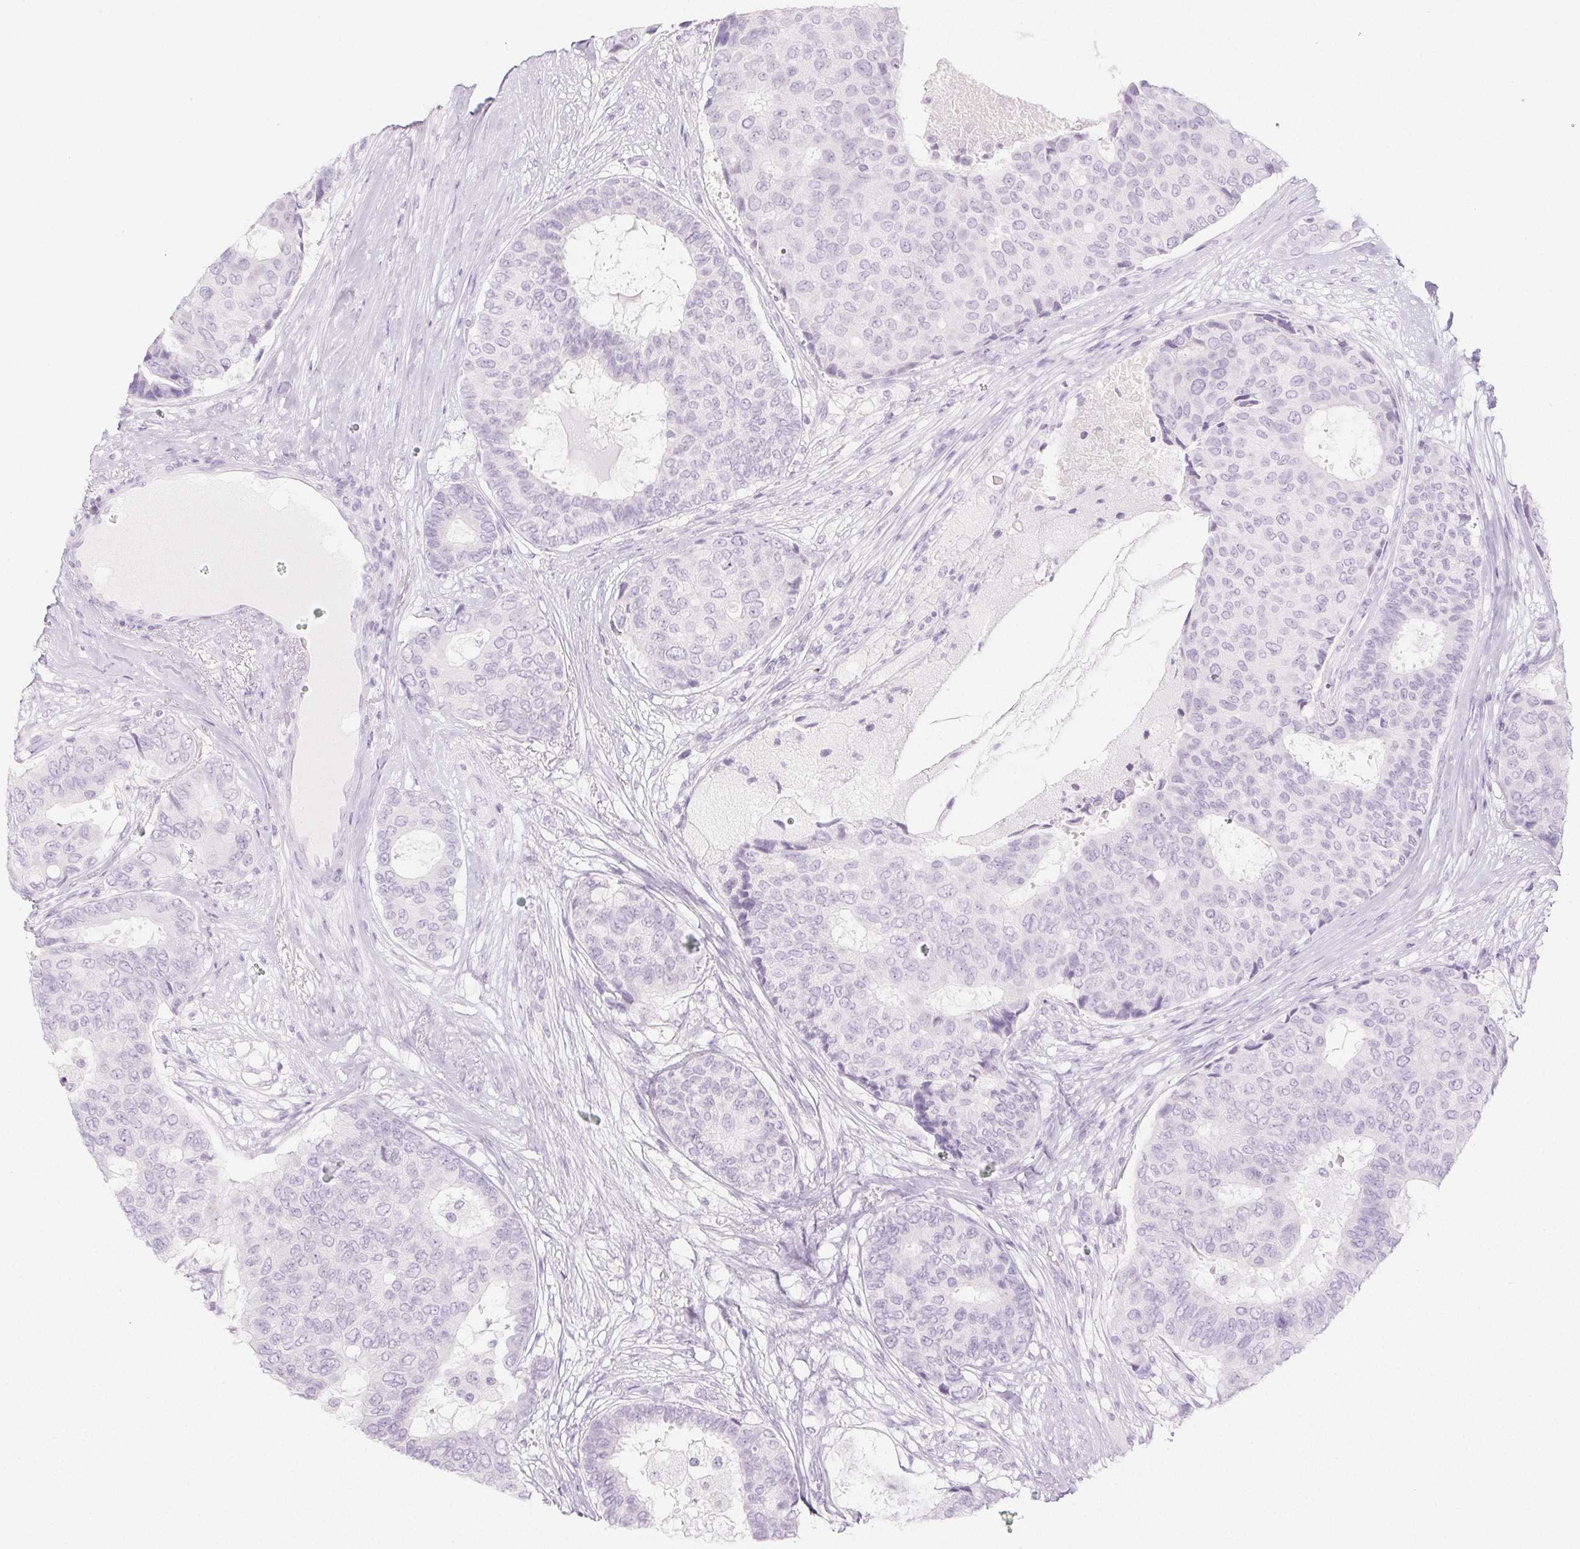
{"staining": {"intensity": "negative", "quantity": "none", "location": "none"}, "tissue": "breast cancer", "cell_type": "Tumor cells", "image_type": "cancer", "snomed": [{"axis": "morphology", "description": "Duct carcinoma"}, {"axis": "topography", "description": "Breast"}], "caption": "High power microscopy photomicrograph of an immunohistochemistry (IHC) photomicrograph of intraductal carcinoma (breast), revealing no significant staining in tumor cells. The staining was performed using DAB to visualize the protein expression in brown, while the nuclei were stained in blue with hematoxylin (Magnification: 20x).", "gene": "SPRR3", "patient": {"sex": "female", "age": 75}}